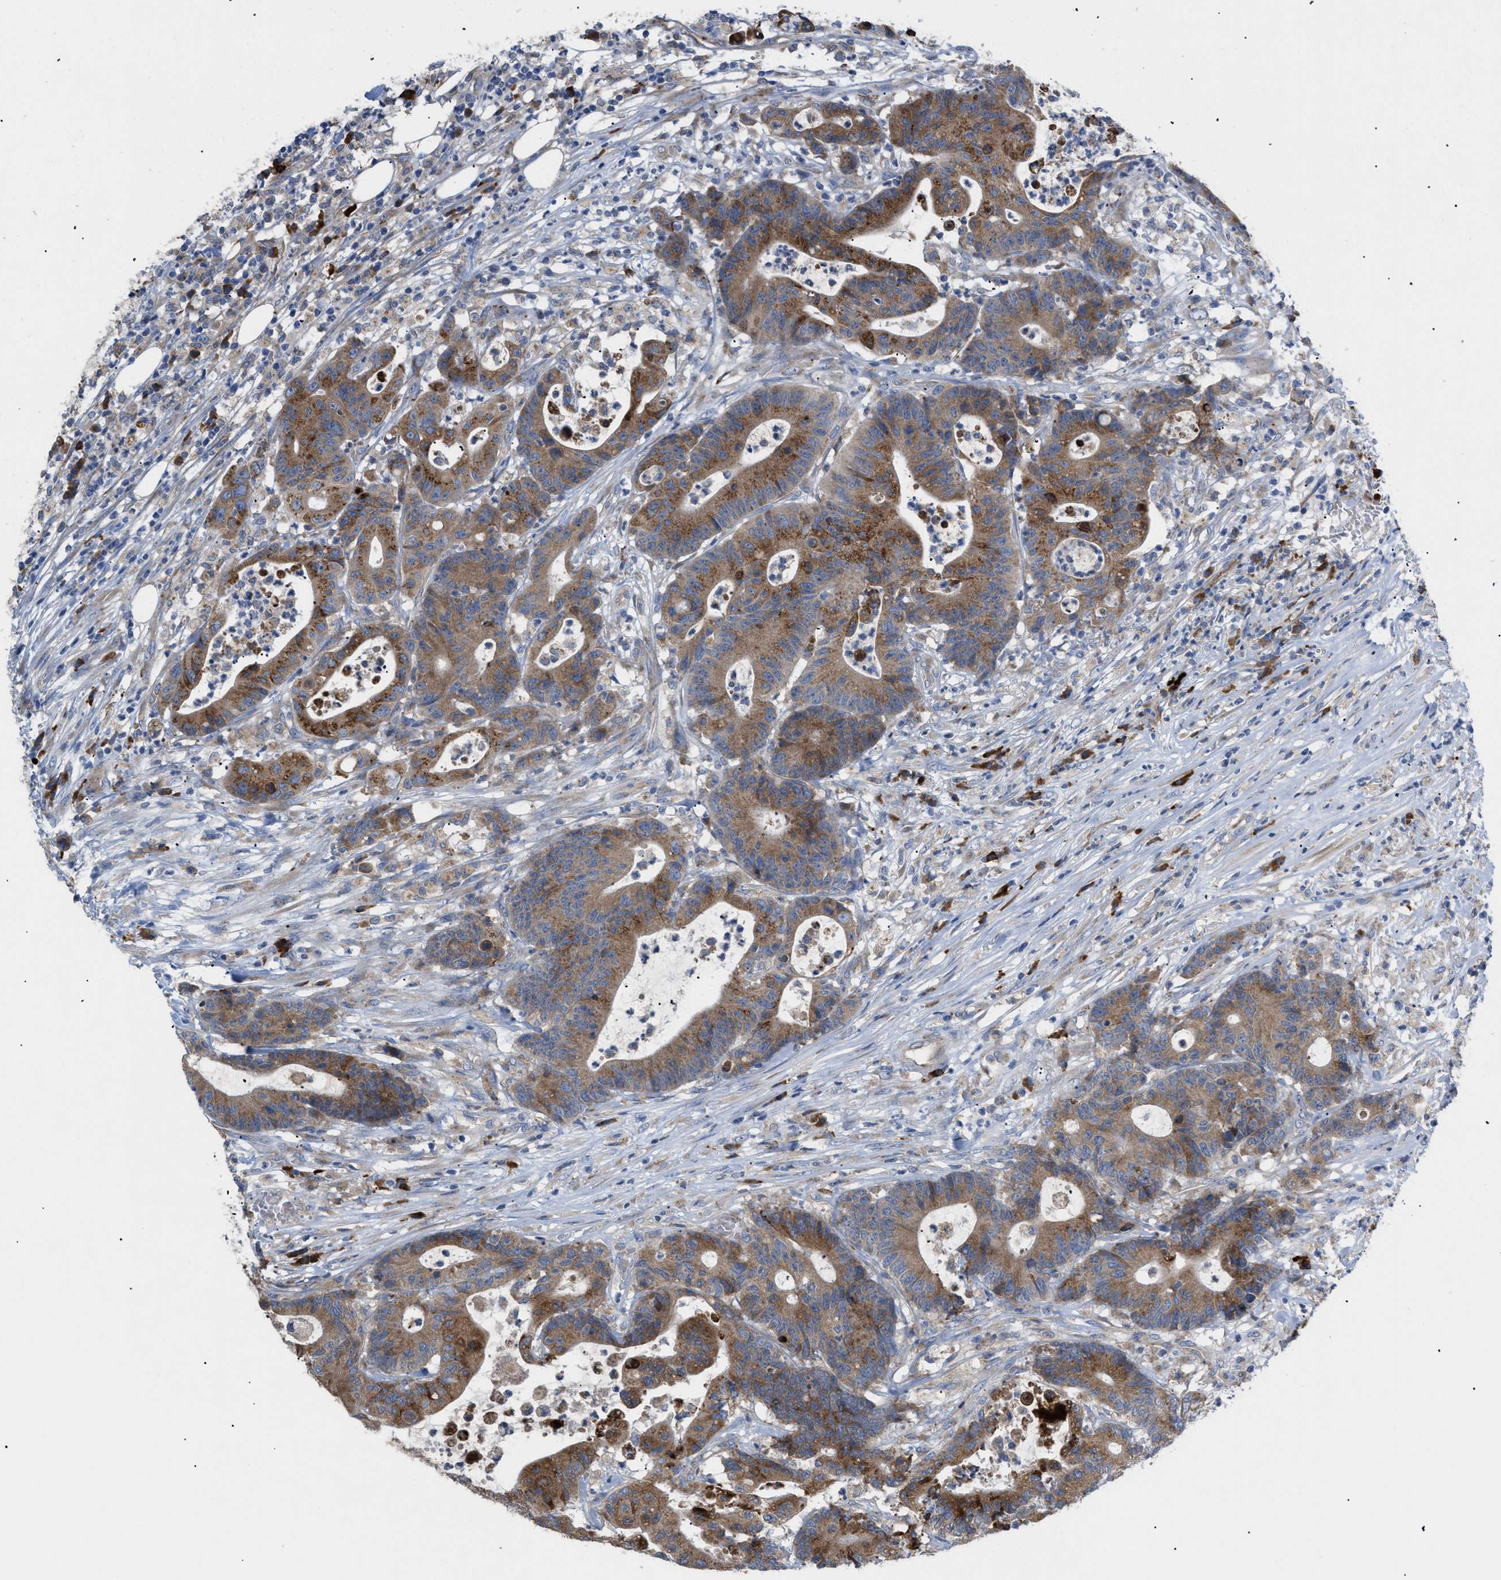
{"staining": {"intensity": "moderate", "quantity": ">75%", "location": "cytoplasmic/membranous"}, "tissue": "colorectal cancer", "cell_type": "Tumor cells", "image_type": "cancer", "snomed": [{"axis": "morphology", "description": "Adenocarcinoma, NOS"}, {"axis": "topography", "description": "Colon"}], "caption": "Immunohistochemistry of colorectal adenocarcinoma reveals medium levels of moderate cytoplasmic/membranous expression in about >75% of tumor cells.", "gene": "SLC50A1", "patient": {"sex": "female", "age": 84}}